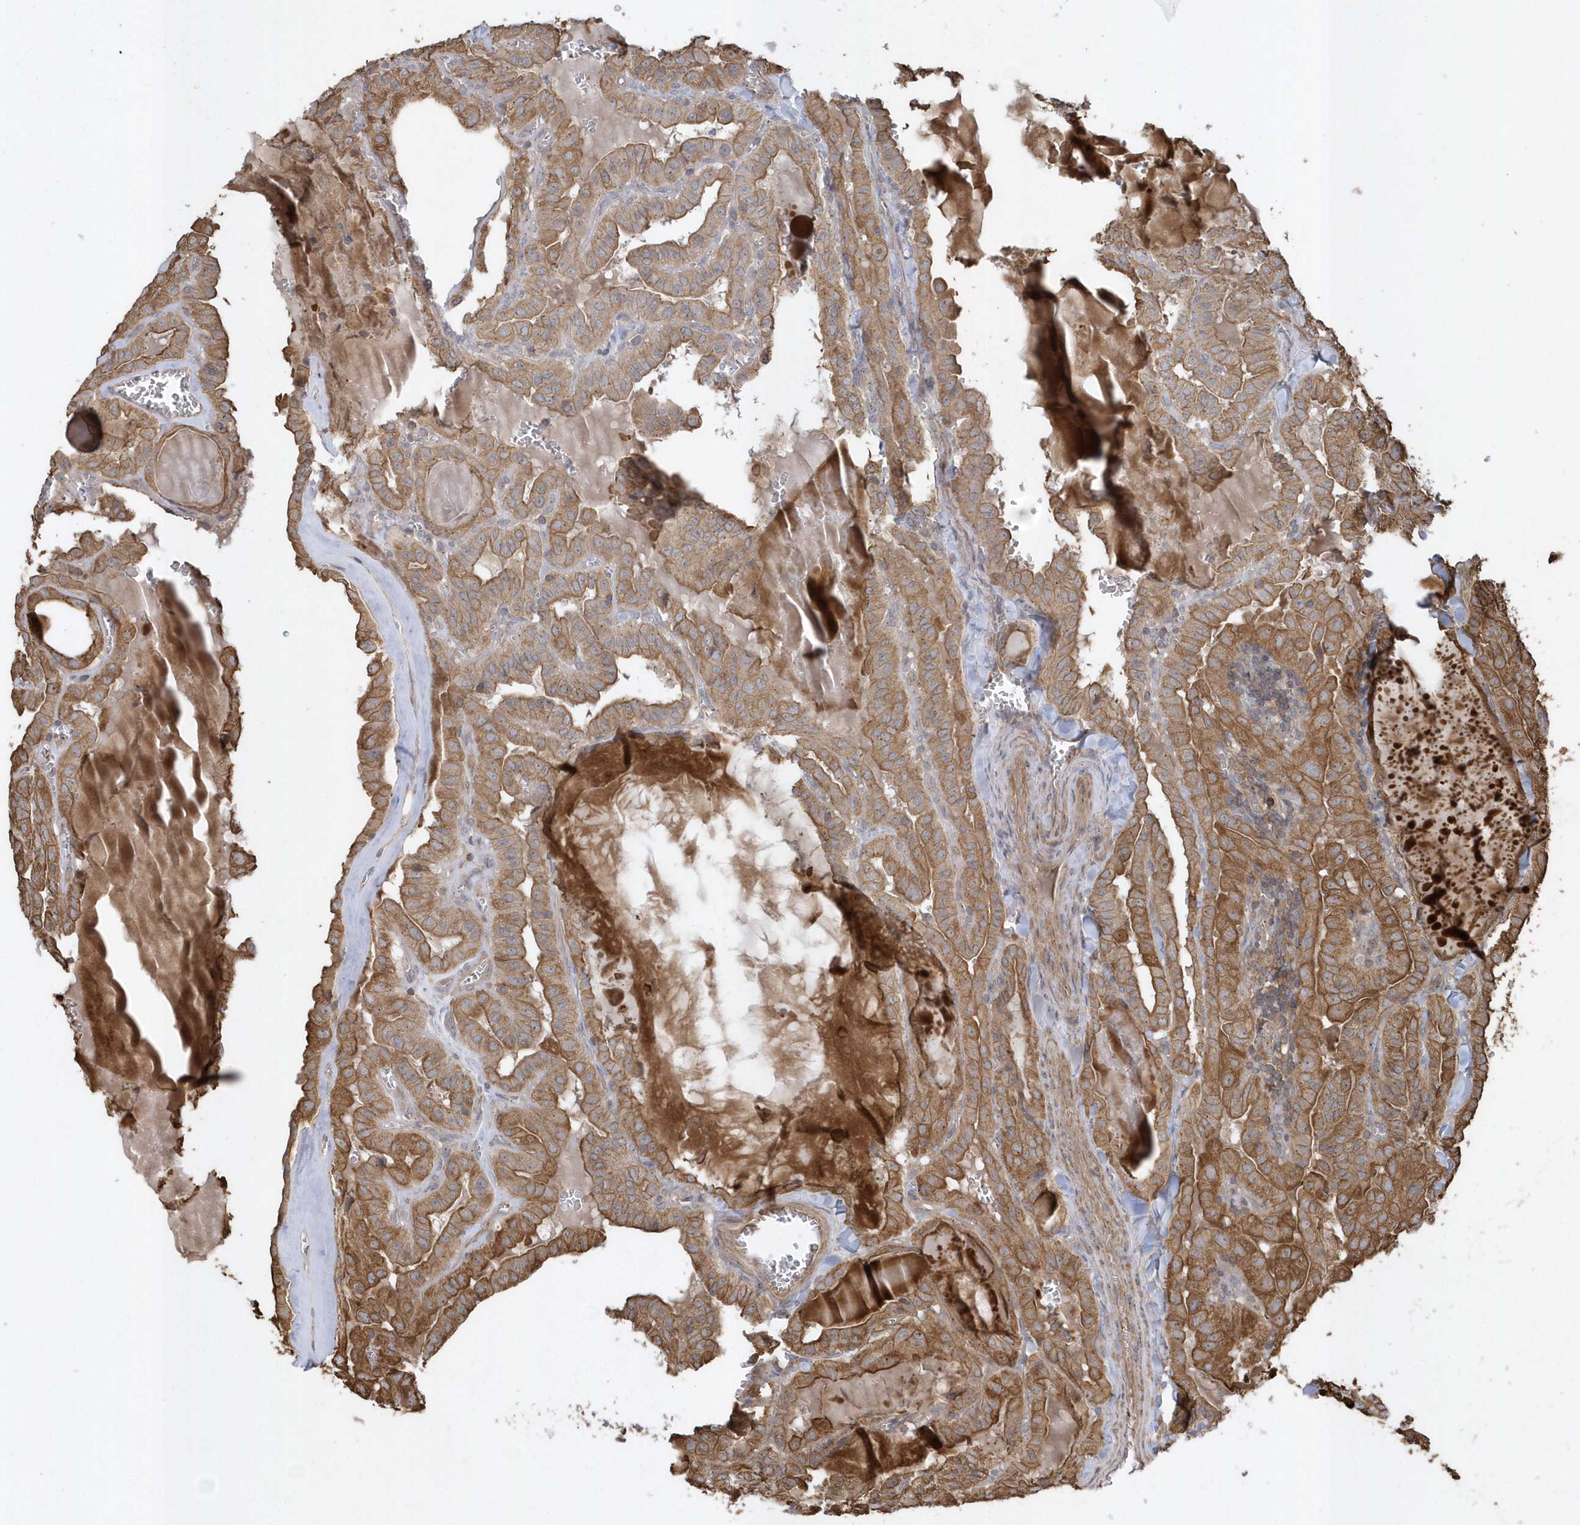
{"staining": {"intensity": "moderate", "quantity": ">75%", "location": "cytoplasmic/membranous"}, "tissue": "thyroid cancer", "cell_type": "Tumor cells", "image_type": "cancer", "snomed": [{"axis": "morphology", "description": "Papillary adenocarcinoma, NOS"}, {"axis": "topography", "description": "Thyroid gland"}], "caption": "Protein expression analysis of human thyroid cancer reveals moderate cytoplasmic/membranous positivity in about >75% of tumor cells.", "gene": "SENP8", "patient": {"sex": "male", "age": 52}}